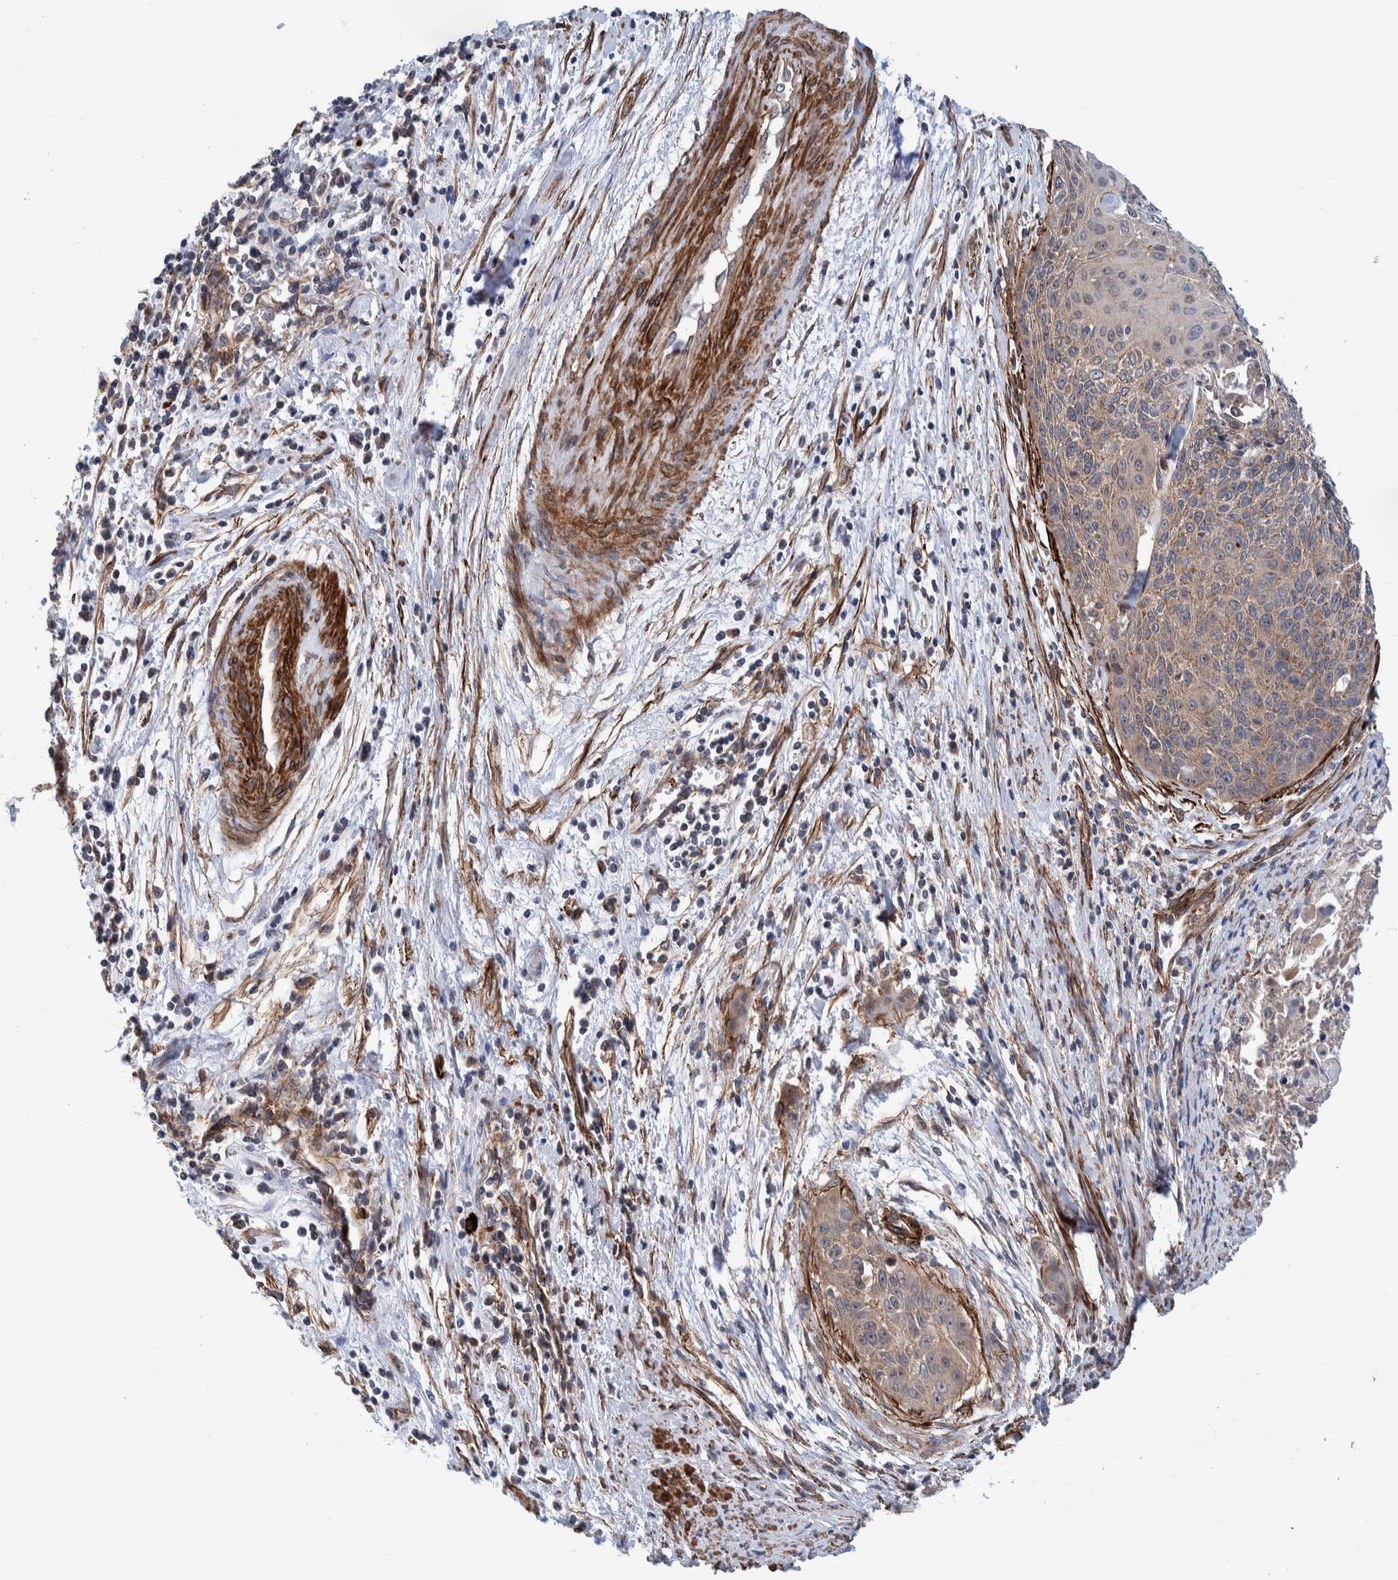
{"staining": {"intensity": "weak", "quantity": ">75%", "location": "cytoplasmic/membranous"}, "tissue": "cervical cancer", "cell_type": "Tumor cells", "image_type": "cancer", "snomed": [{"axis": "morphology", "description": "Squamous cell carcinoma, NOS"}, {"axis": "topography", "description": "Cervix"}], "caption": "Immunohistochemistry (IHC) micrograph of neoplastic tissue: cervical squamous cell carcinoma stained using IHC shows low levels of weak protein expression localized specifically in the cytoplasmic/membranous of tumor cells, appearing as a cytoplasmic/membranous brown color.", "gene": "SLC25A10", "patient": {"sex": "female", "age": 55}}